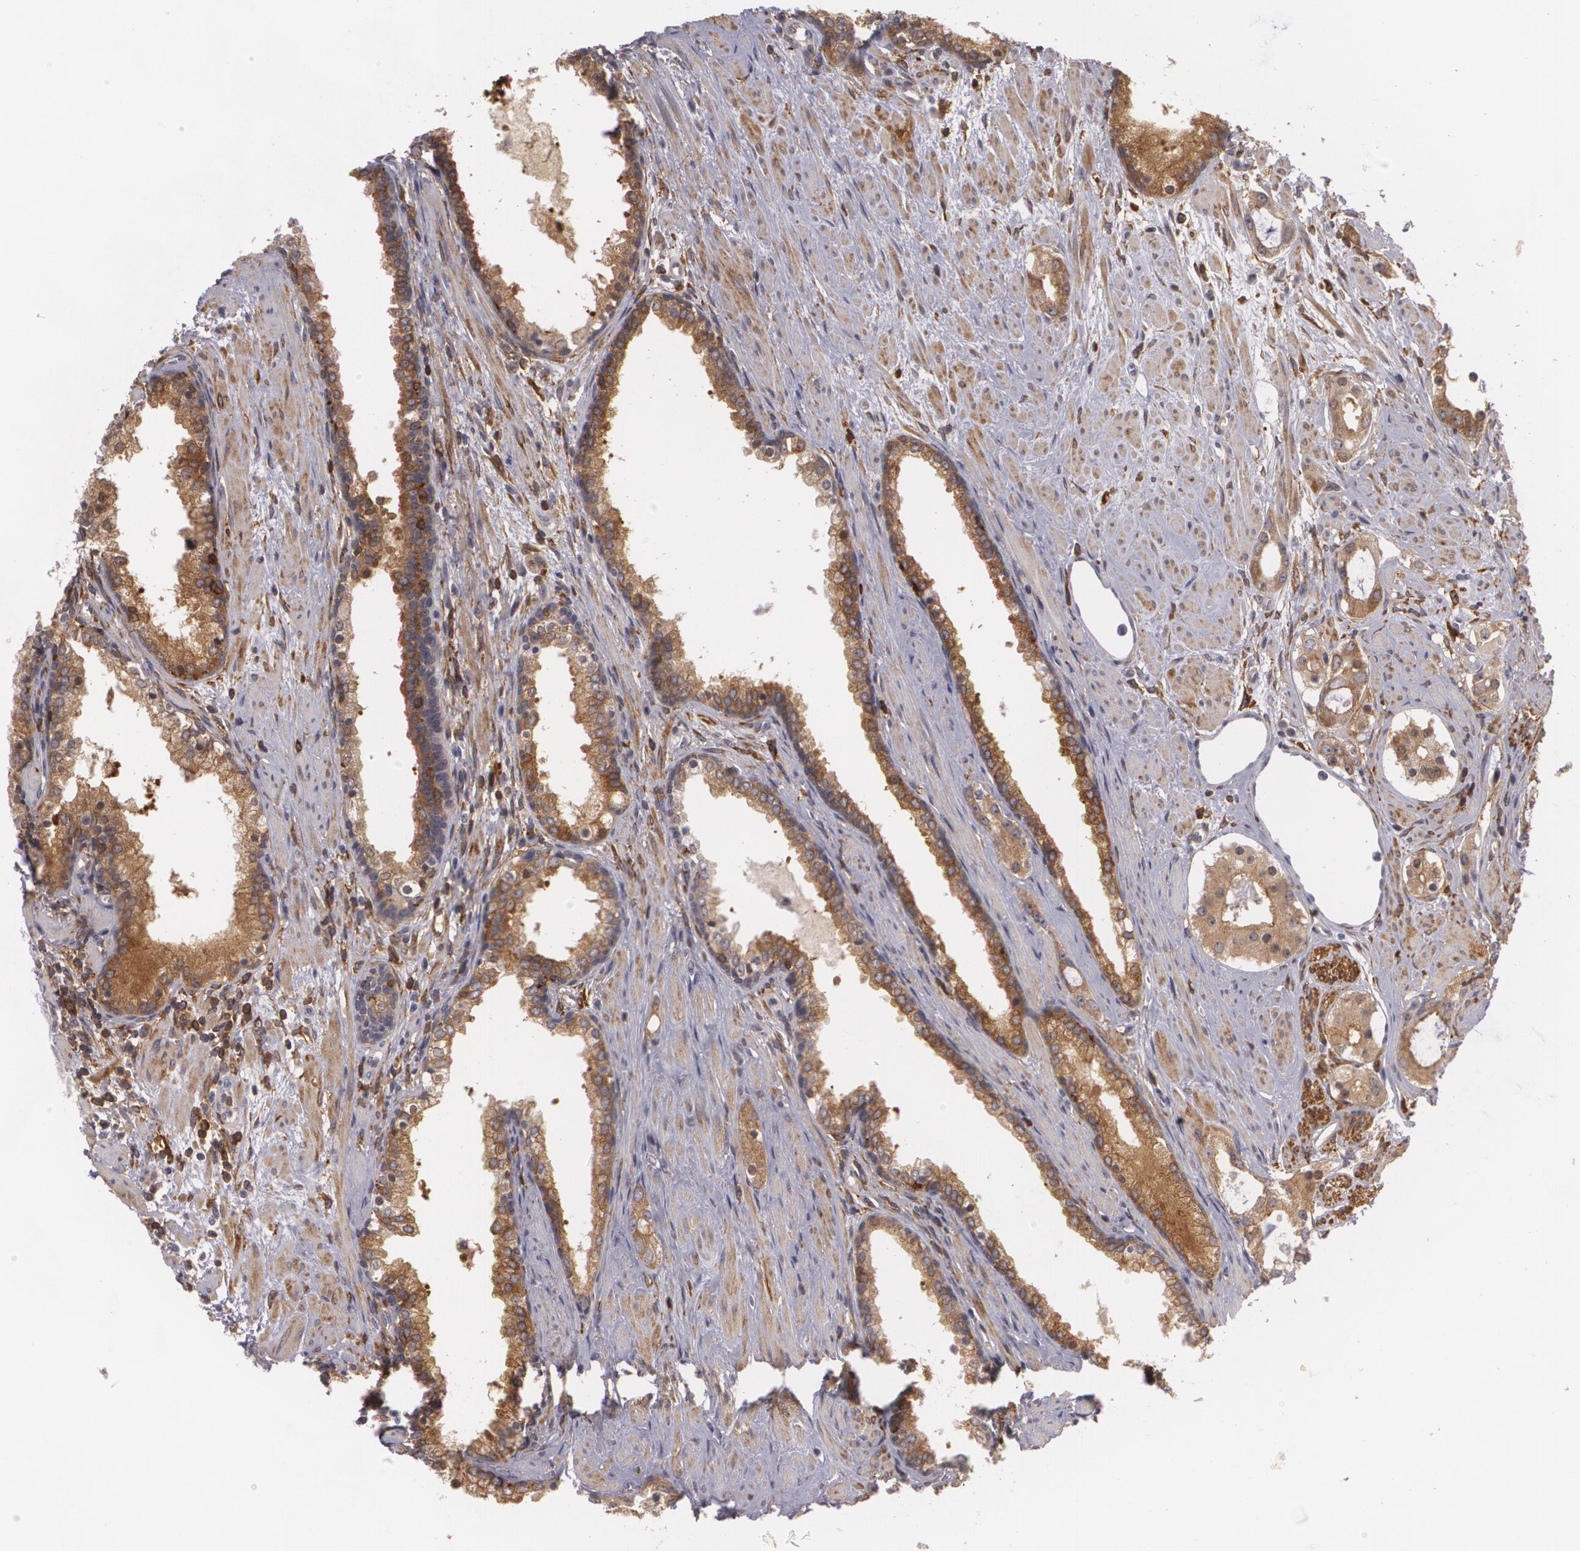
{"staining": {"intensity": "moderate", "quantity": ">75%", "location": "cytoplasmic/membranous"}, "tissue": "prostate cancer", "cell_type": "Tumor cells", "image_type": "cancer", "snomed": [{"axis": "morphology", "description": "Adenocarcinoma, Medium grade"}, {"axis": "topography", "description": "Prostate"}], "caption": "The histopathology image exhibits immunohistochemical staining of prostate adenocarcinoma (medium-grade). There is moderate cytoplasmic/membranous staining is present in approximately >75% of tumor cells. Using DAB (3,3'-diaminobenzidine) (brown) and hematoxylin (blue) stains, captured at high magnification using brightfield microscopy.", "gene": "BIN1", "patient": {"sex": "male", "age": 73}}